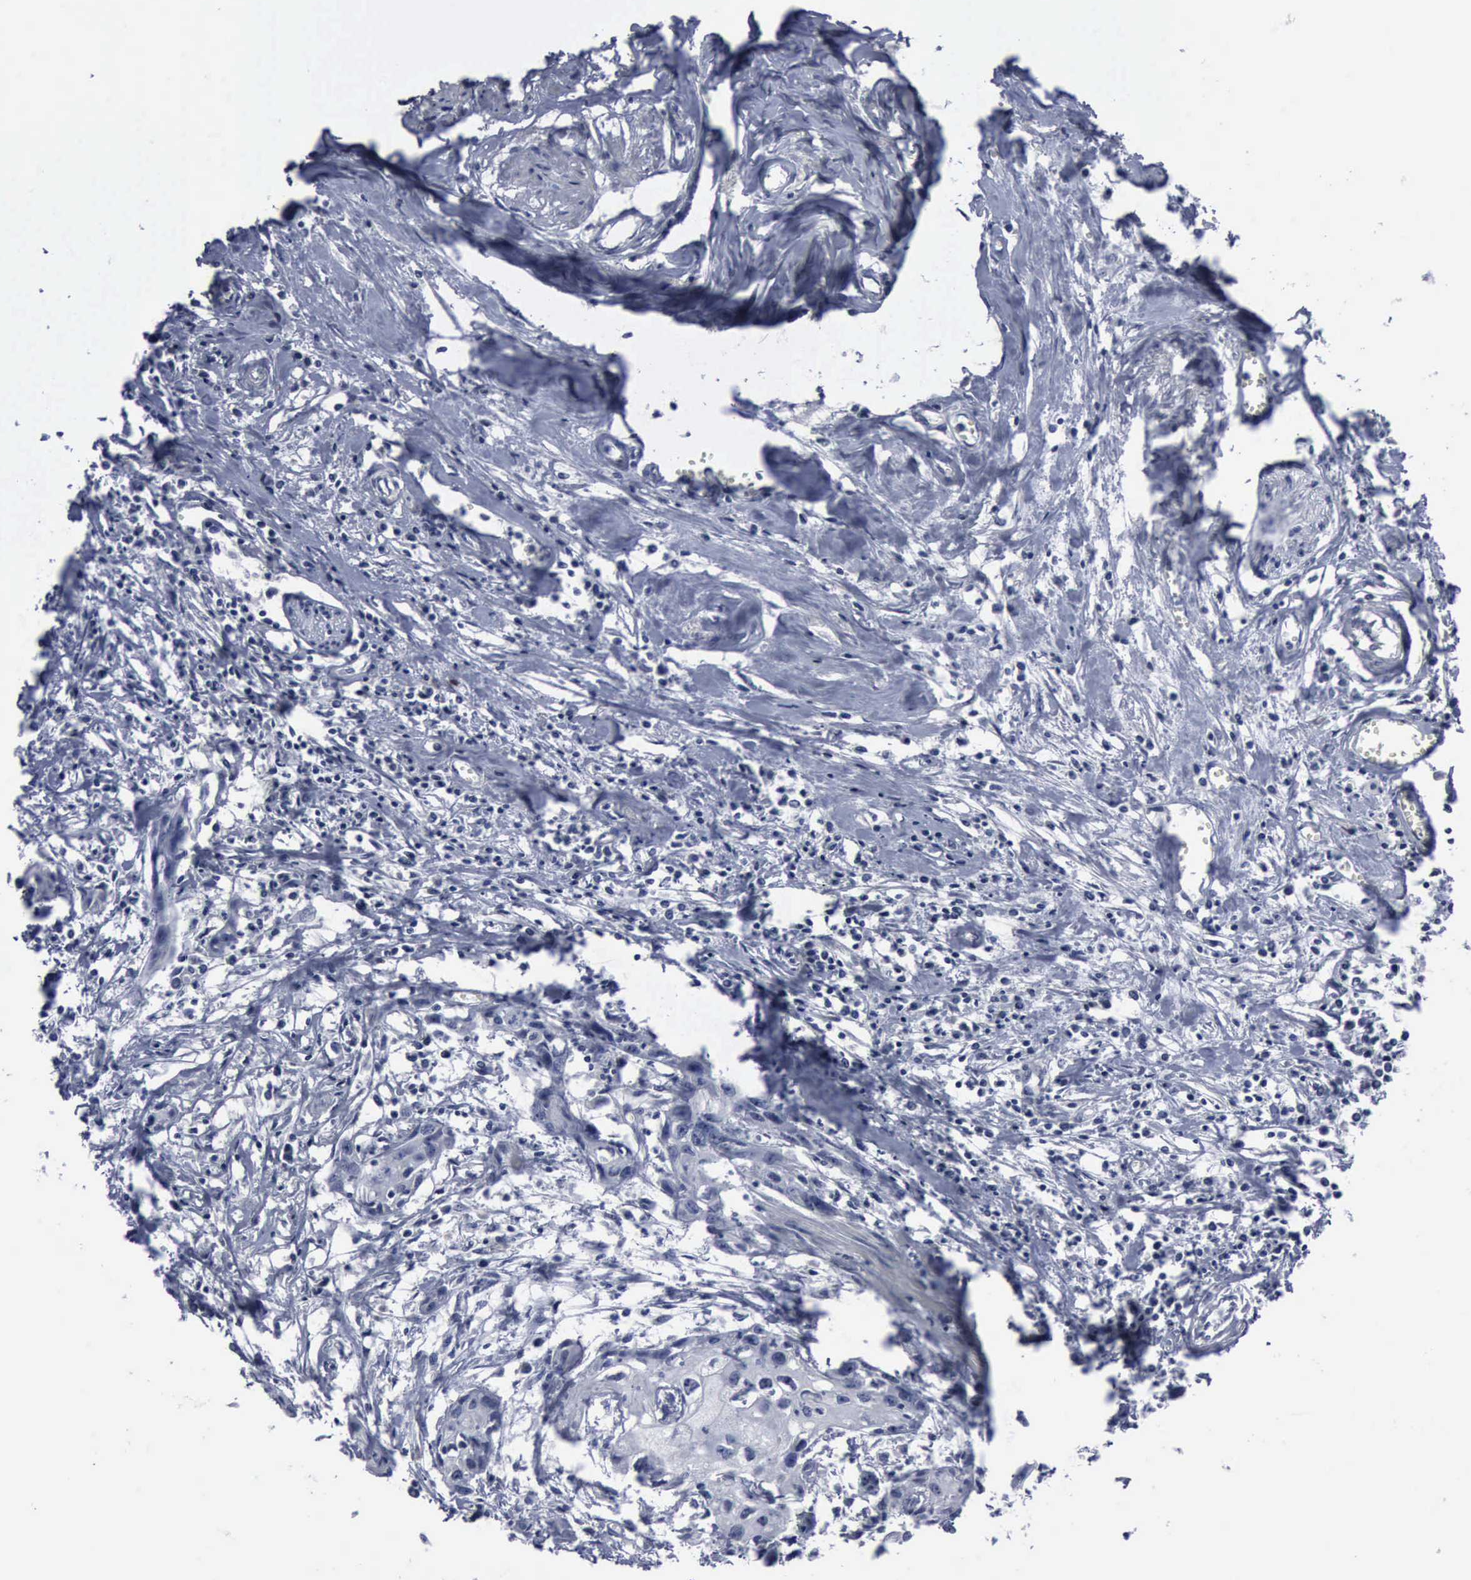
{"staining": {"intensity": "negative", "quantity": "none", "location": "none"}, "tissue": "urothelial cancer", "cell_type": "Tumor cells", "image_type": "cancer", "snomed": [{"axis": "morphology", "description": "Urothelial carcinoma, High grade"}, {"axis": "topography", "description": "Urinary bladder"}], "caption": "A photomicrograph of human high-grade urothelial carcinoma is negative for staining in tumor cells.", "gene": "MYO18B", "patient": {"sex": "male", "age": 54}}